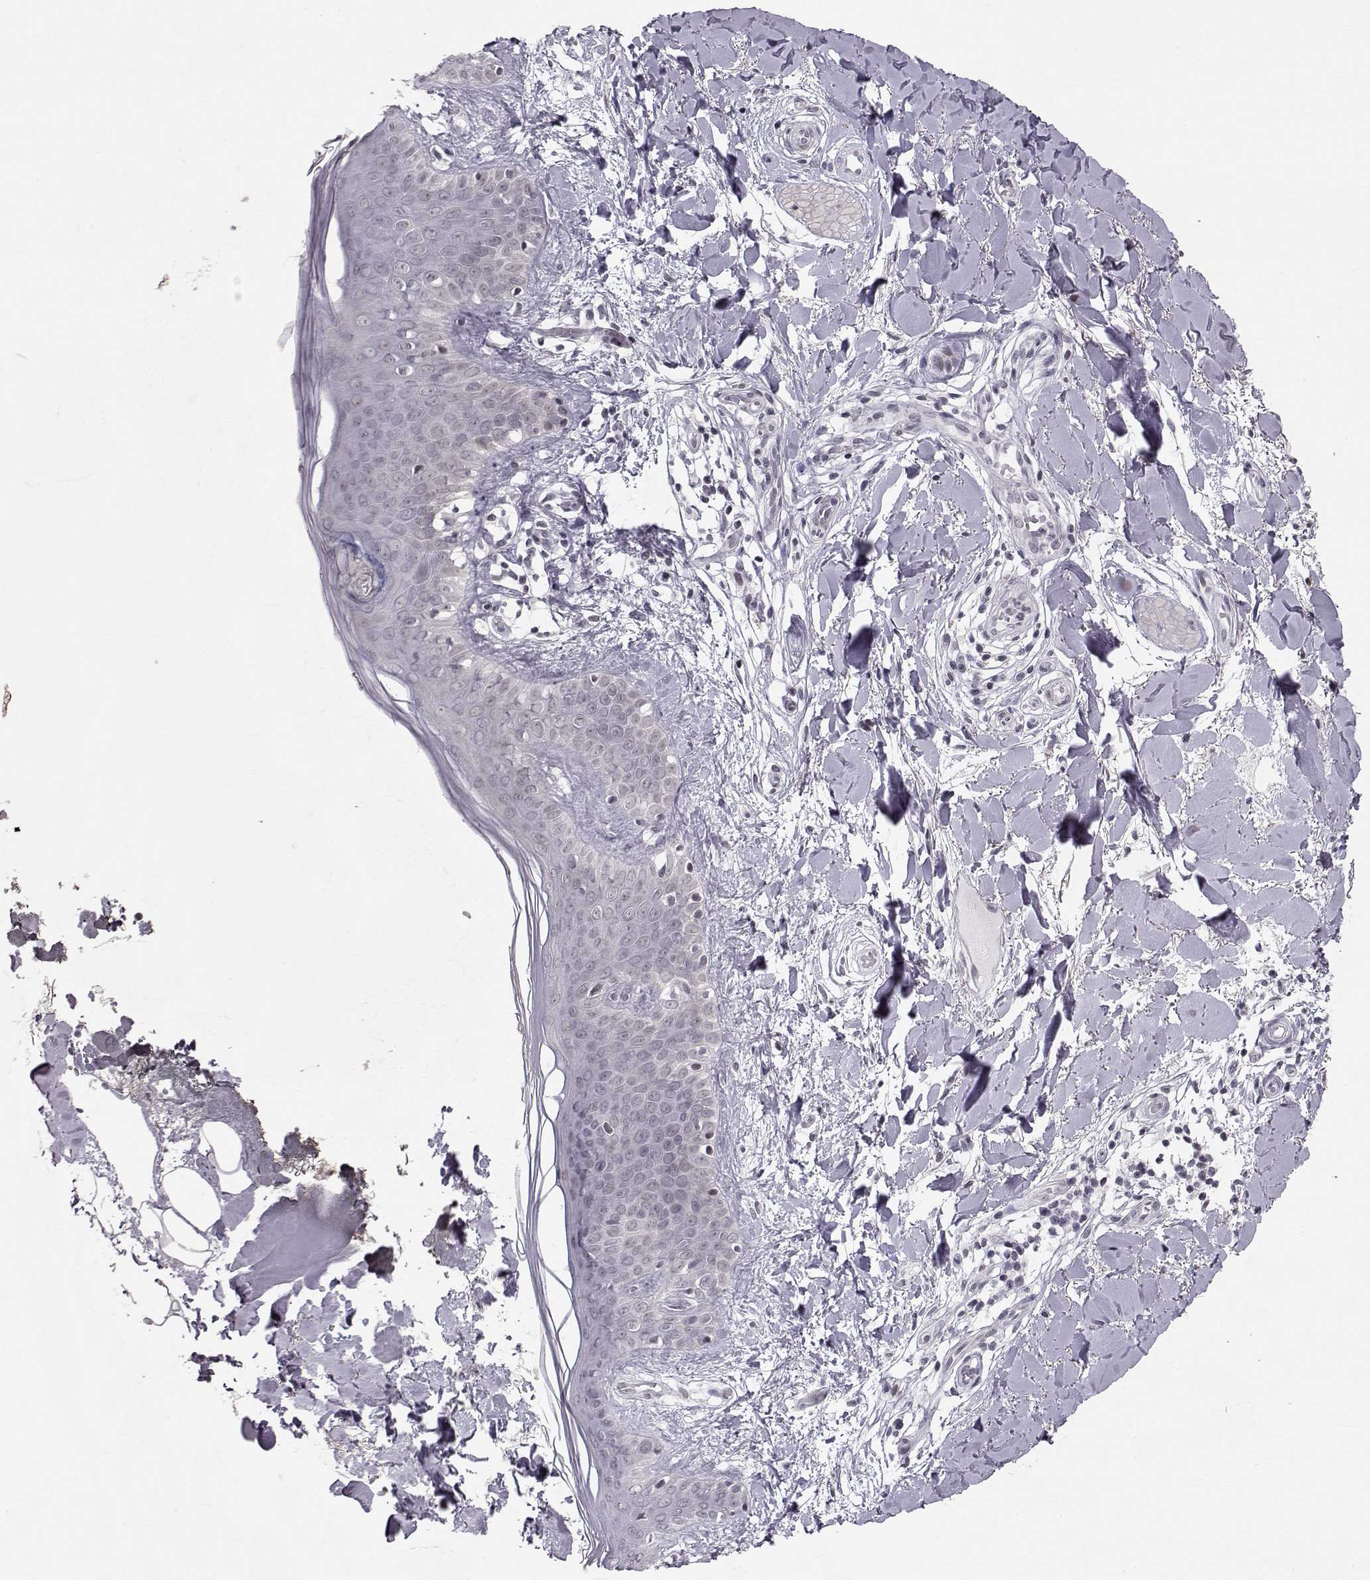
{"staining": {"intensity": "negative", "quantity": "none", "location": "none"}, "tissue": "skin", "cell_type": "Fibroblasts", "image_type": "normal", "snomed": [{"axis": "morphology", "description": "Normal tissue, NOS"}, {"axis": "topography", "description": "Skin"}], "caption": "The immunohistochemistry photomicrograph has no significant positivity in fibroblasts of skin. (Brightfield microscopy of DAB (3,3'-diaminobenzidine) immunohistochemistry at high magnification).", "gene": "MARCHF4", "patient": {"sex": "female", "age": 34}}